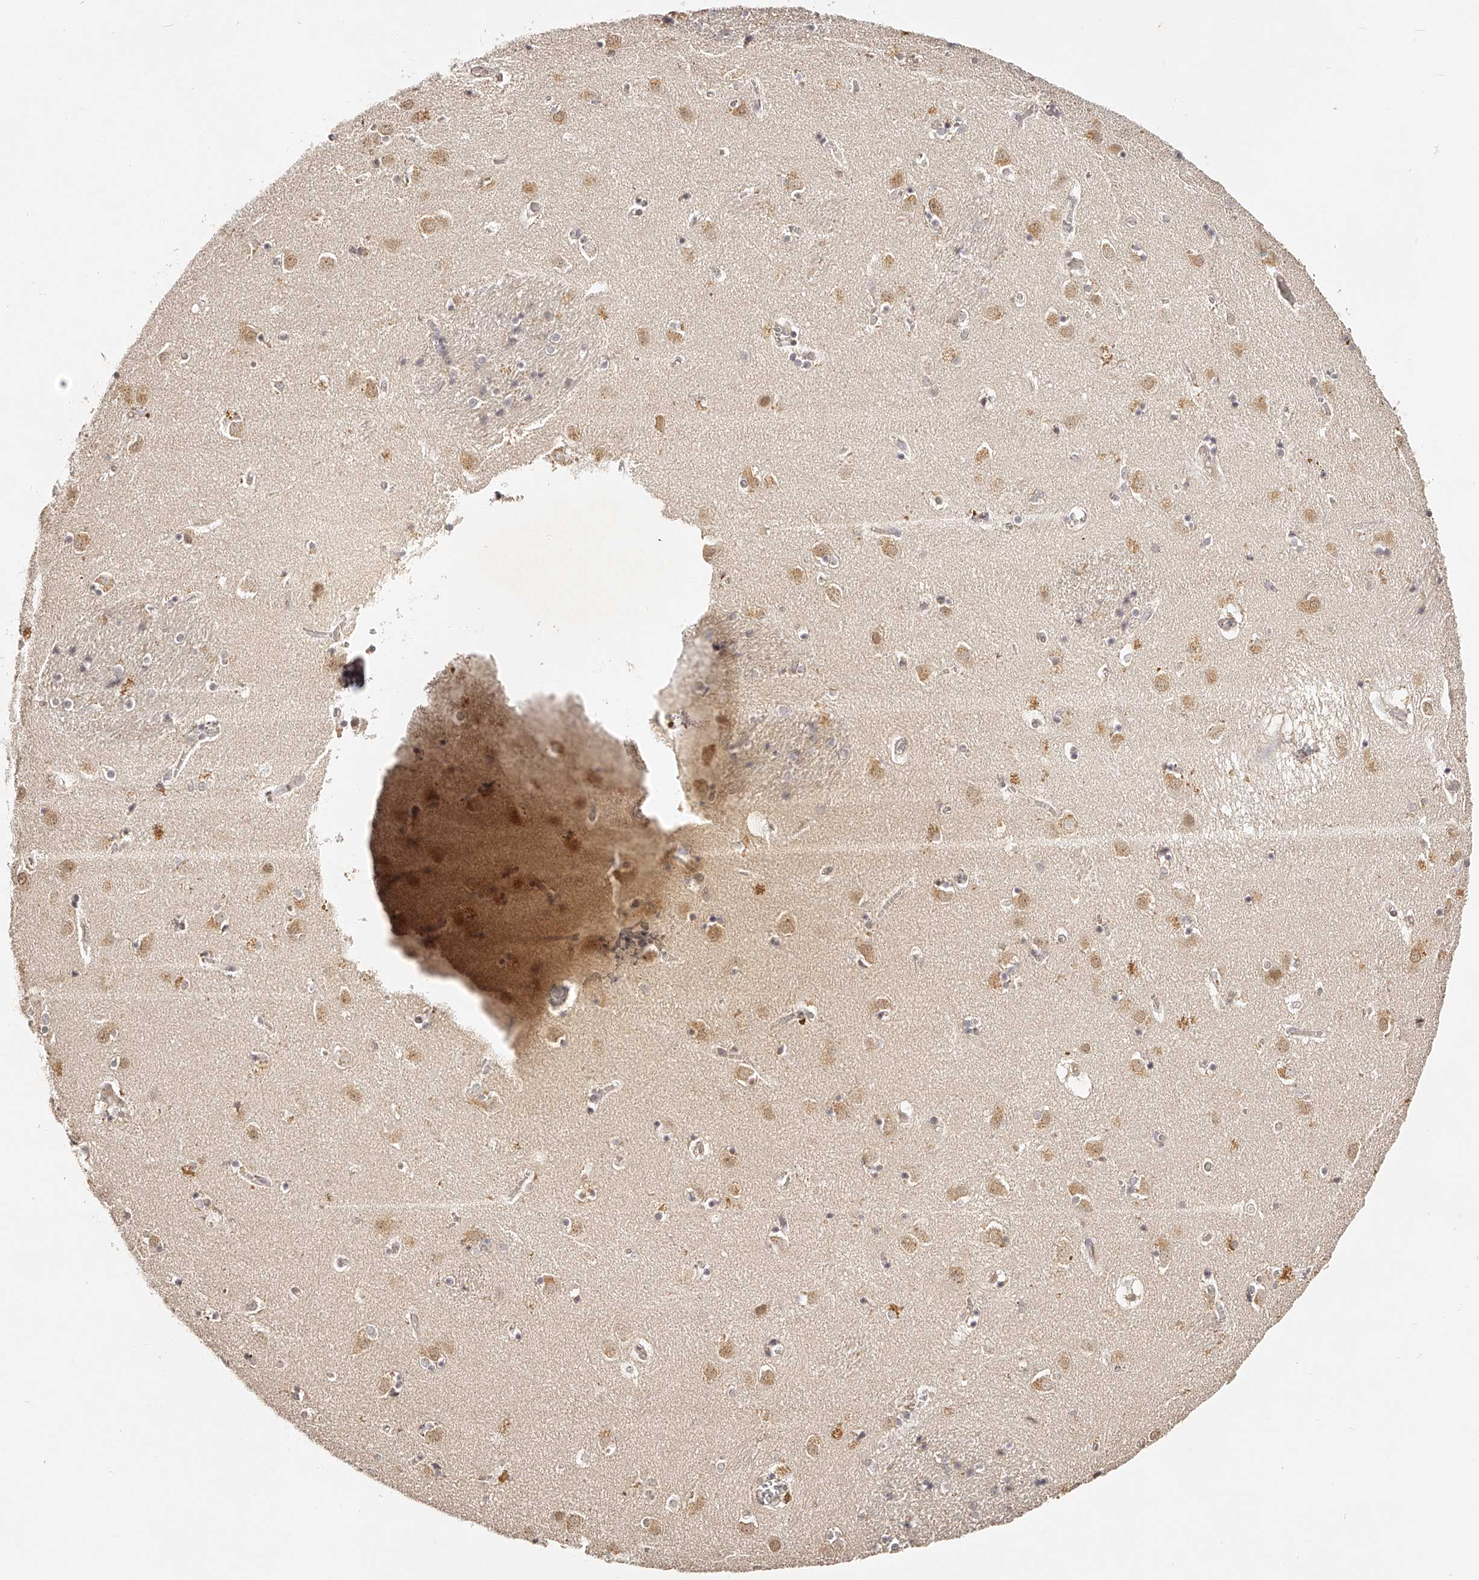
{"staining": {"intensity": "weak", "quantity": "<25%", "location": "cytoplasmic/membranous"}, "tissue": "caudate", "cell_type": "Glial cells", "image_type": "normal", "snomed": [{"axis": "morphology", "description": "Normal tissue, NOS"}, {"axis": "topography", "description": "Lateral ventricle wall"}], "caption": "DAB immunohistochemical staining of benign caudate displays no significant staining in glial cells.", "gene": "ZNF789", "patient": {"sex": "male", "age": 70}}